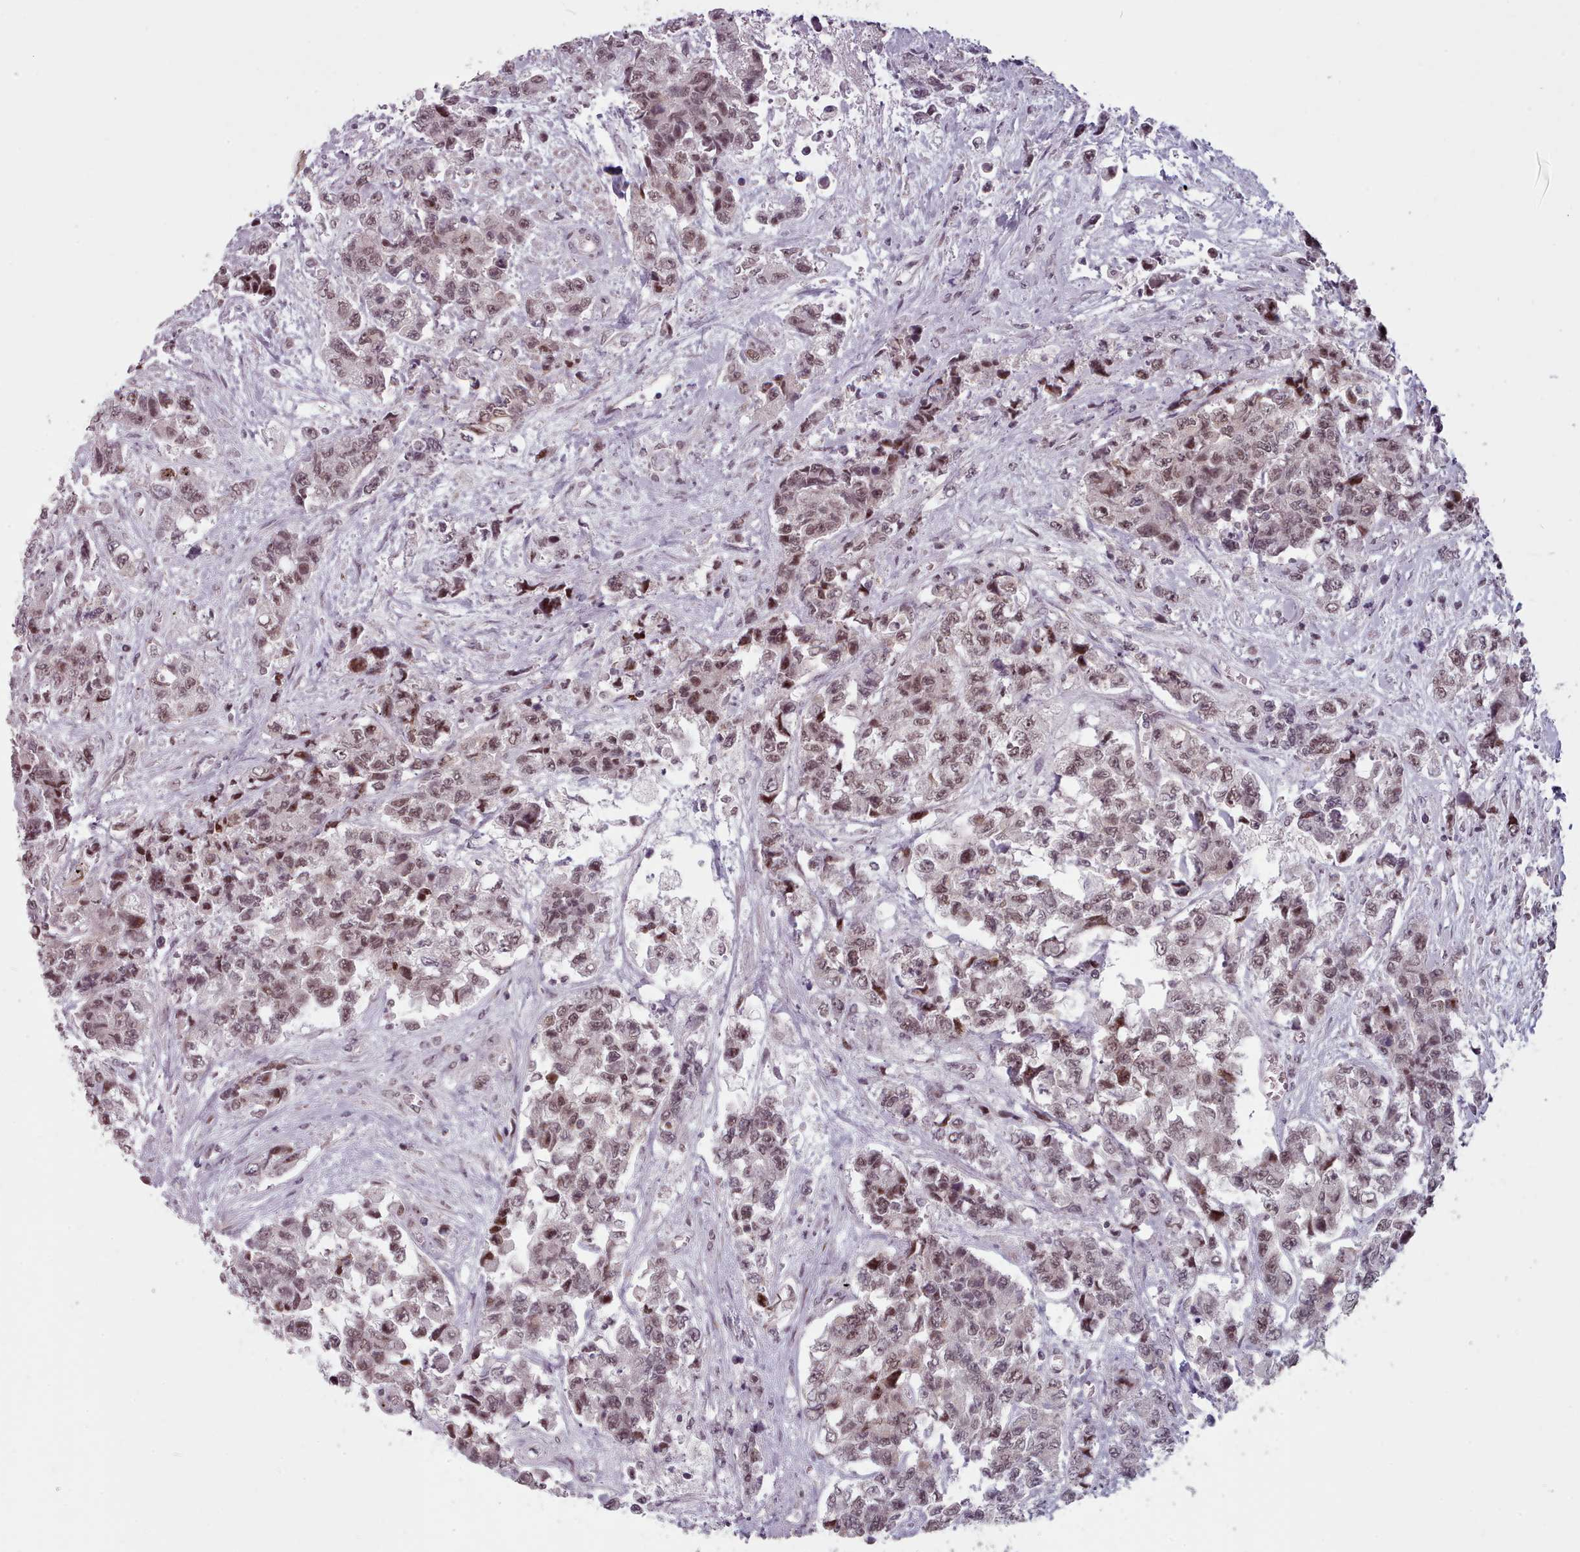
{"staining": {"intensity": "moderate", "quantity": ">75%", "location": "nuclear"}, "tissue": "urothelial cancer", "cell_type": "Tumor cells", "image_type": "cancer", "snomed": [{"axis": "morphology", "description": "Urothelial carcinoma, High grade"}, {"axis": "topography", "description": "Urinary bladder"}], "caption": "Urothelial cancer stained for a protein (brown) displays moderate nuclear positive staining in approximately >75% of tumor cells.", "gene": "SRSF9", "patient": {"sex": "female", "age": 78}}